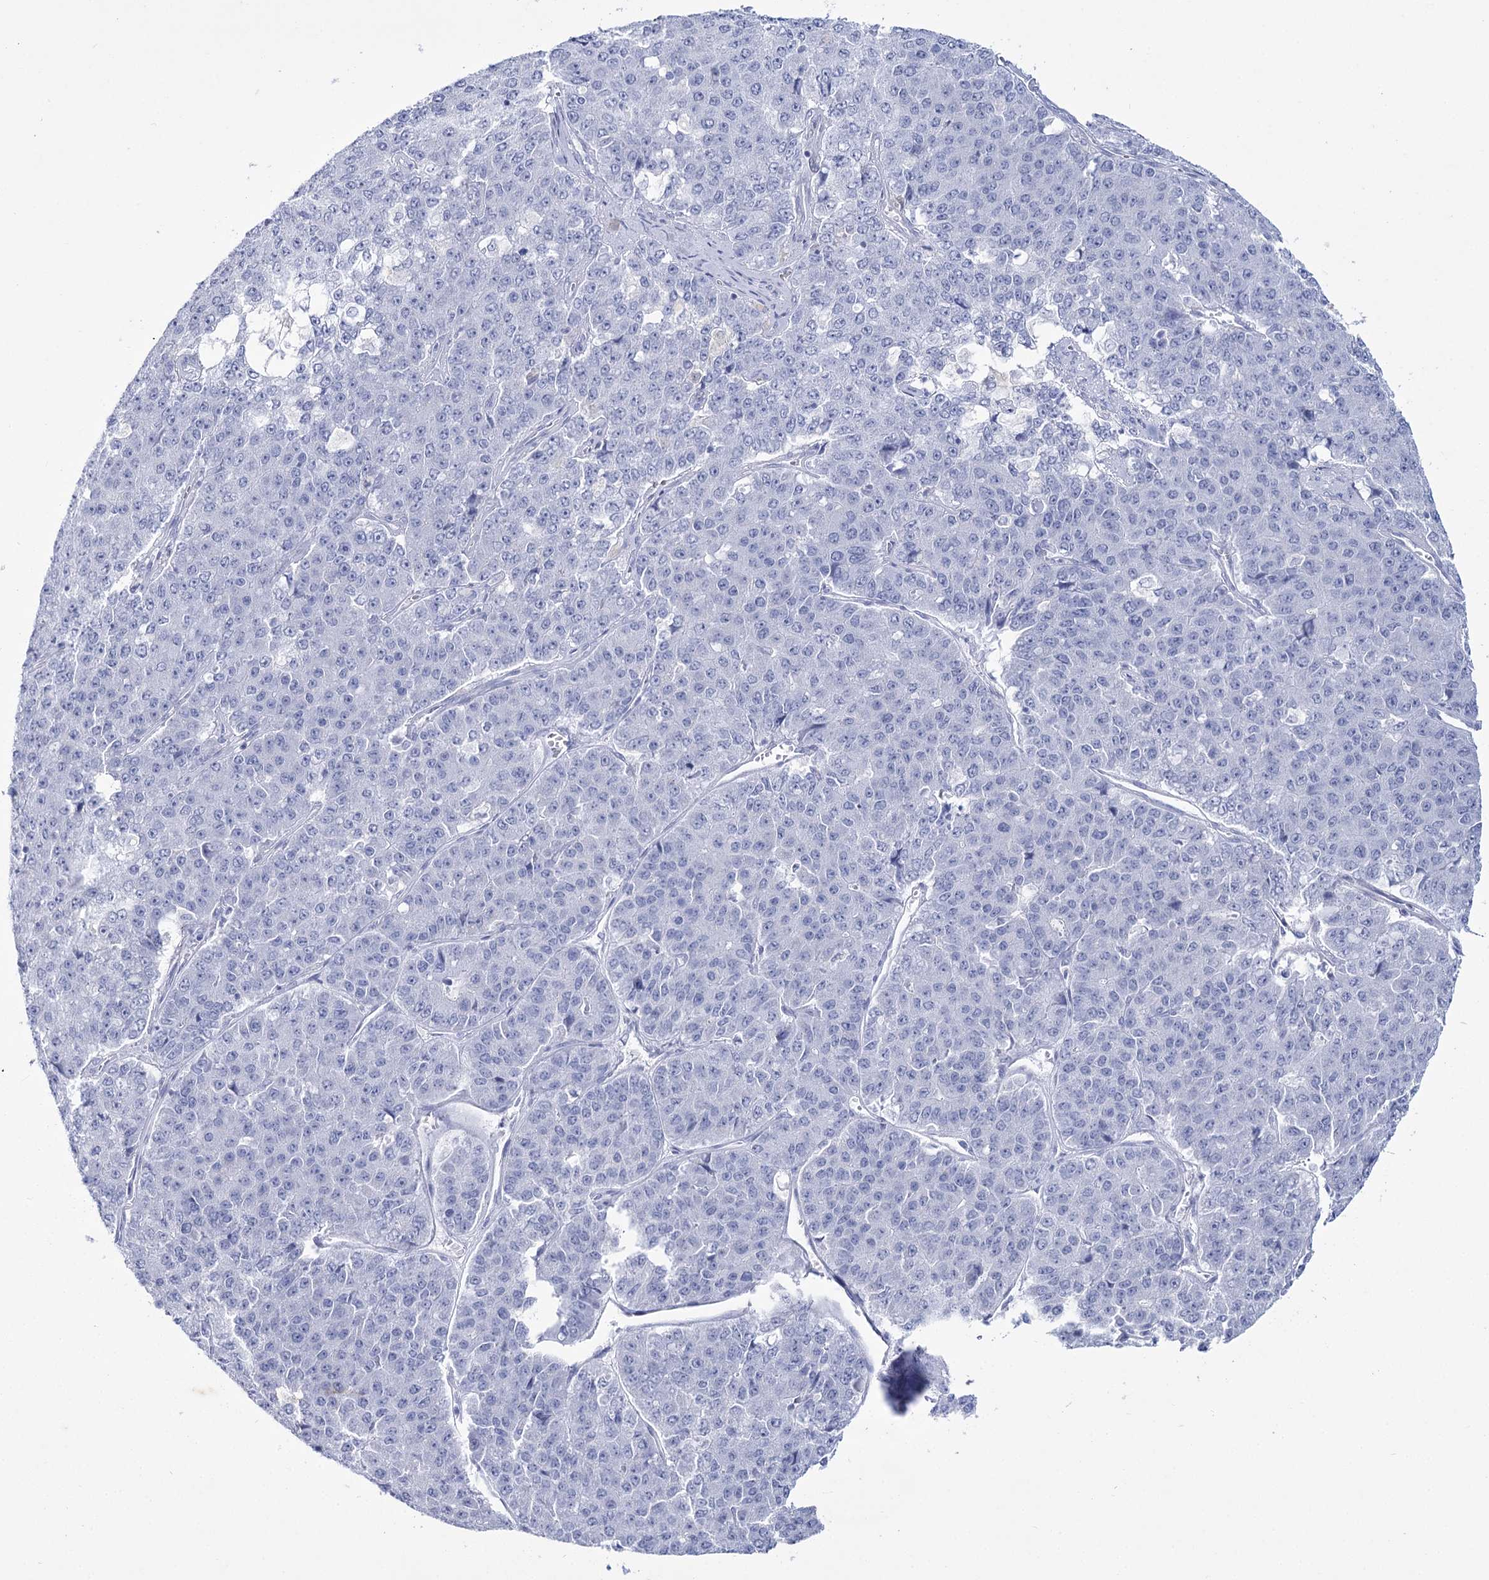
{"staining": {"intensity": "negative", "quantity": "none", "location": "none"}, "tissue": "pancreatic cancer", "cell_type": "Tumor cells", "image_type": "cancer", "snomed": [{"axis": "morphology", "description": "Adenocarcinoma, NOS"}, {"axis": "topography", "description": "Pancreas"}], "caption": "IHC histopathology image of human pancreatic cancer stained for a protein (brown), which demonstrates no positivity in tumor cells. The staining was performed using DAB to visualize the protein expression in brown, while the nuclei were stained in blue with hematoxylin (Magnification: 20x).", "gene": "RNF186", "patient": {"sex": "male", "age": 50}}